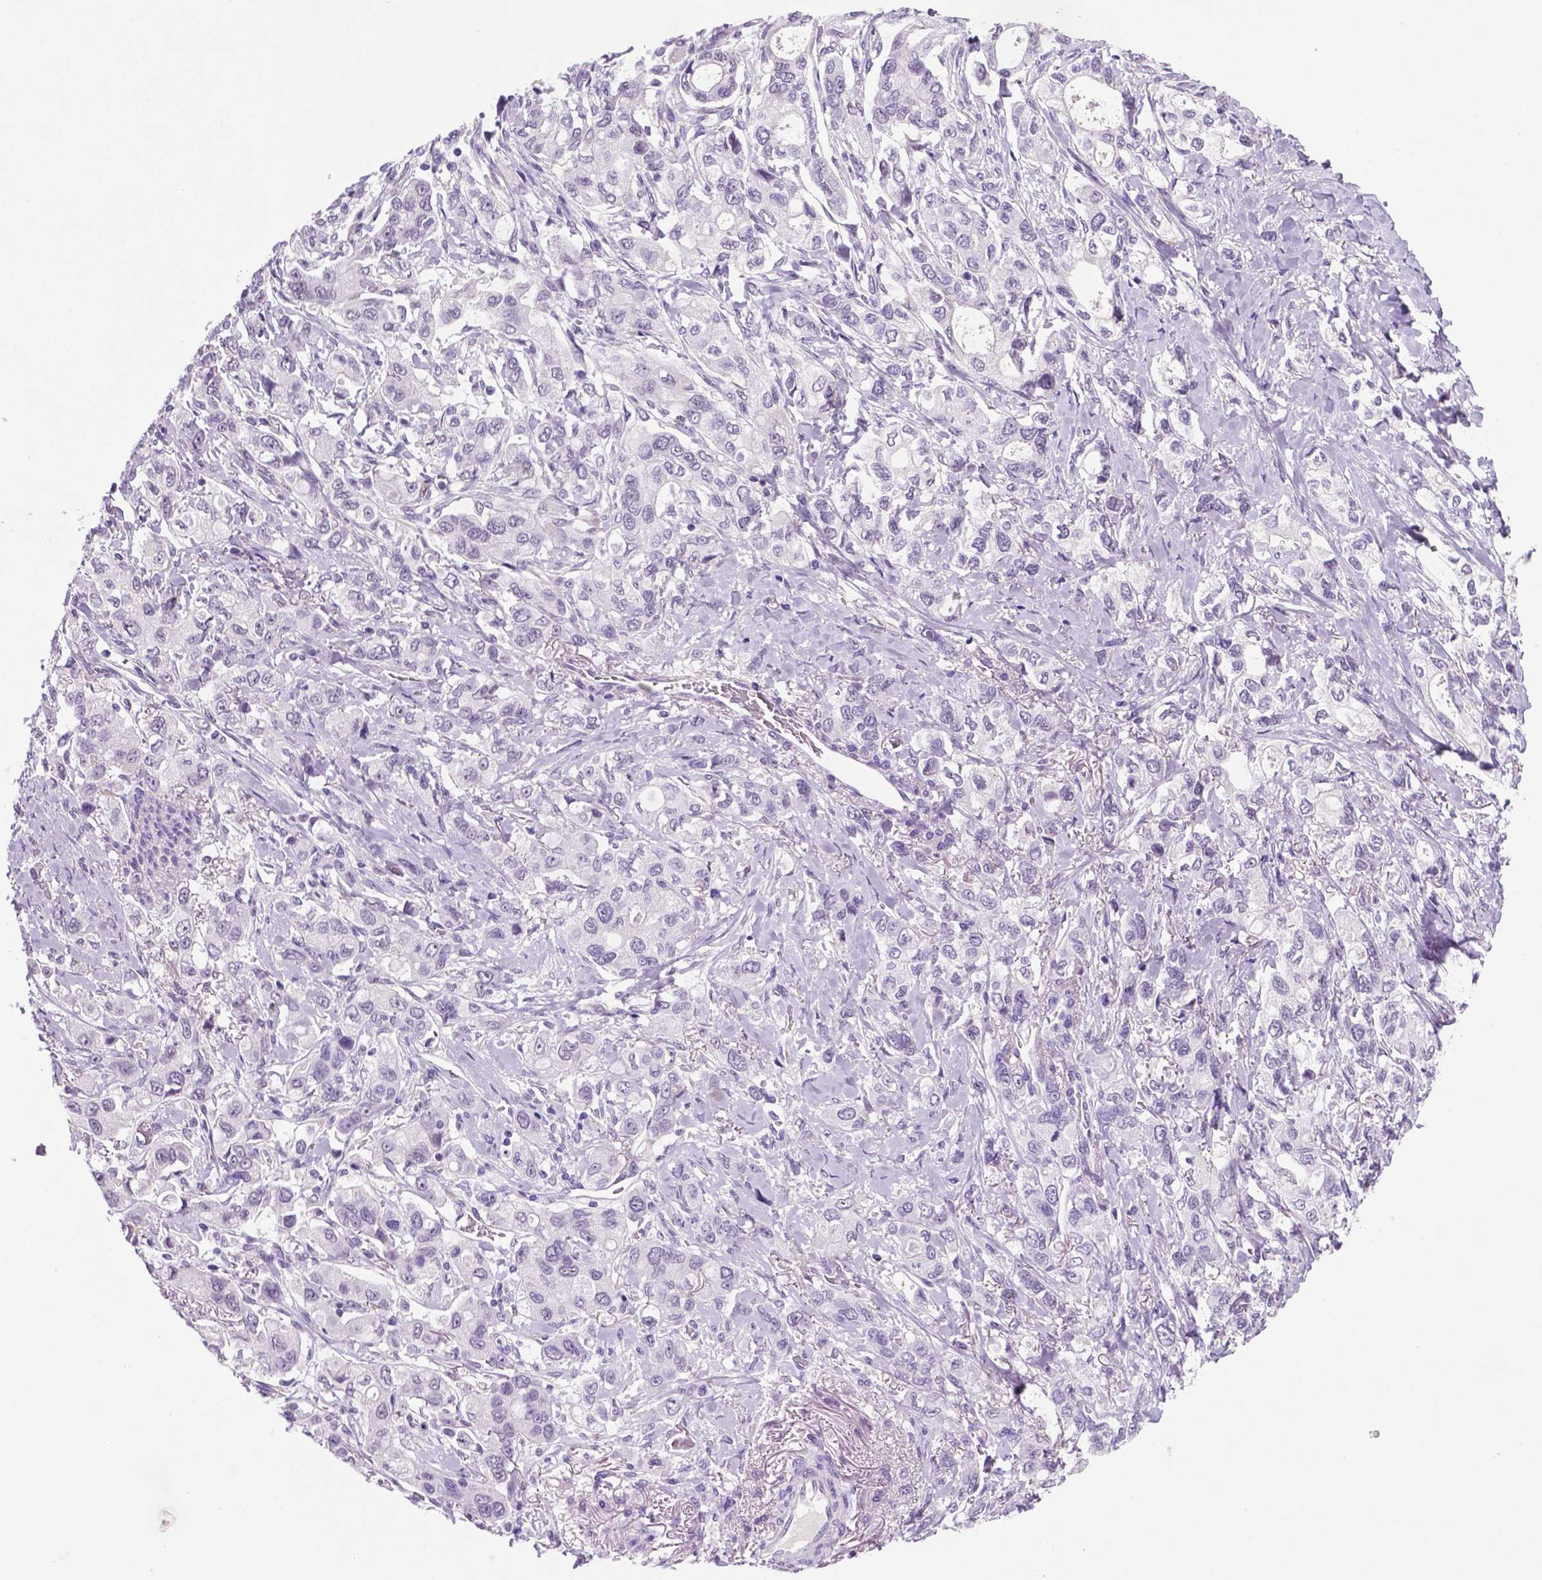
{"staining": {"intensity": "negative", "quantity": "none", "location": "none"}, "tissue": "stomach cancer", "cell_type": "Tumor cells", "image_type": "cancer", "snomed": [{"axis": "morphology", "description": "Adenocarcinoma, NOS"}, {"axis": "topography", "description": "Stomach"}], "caption": "IHC of human stomach adenocarcinoma displays no staining in tumor cells.", "gene": "C18orf21", "patient": {"sex": "male", "age": 63}}